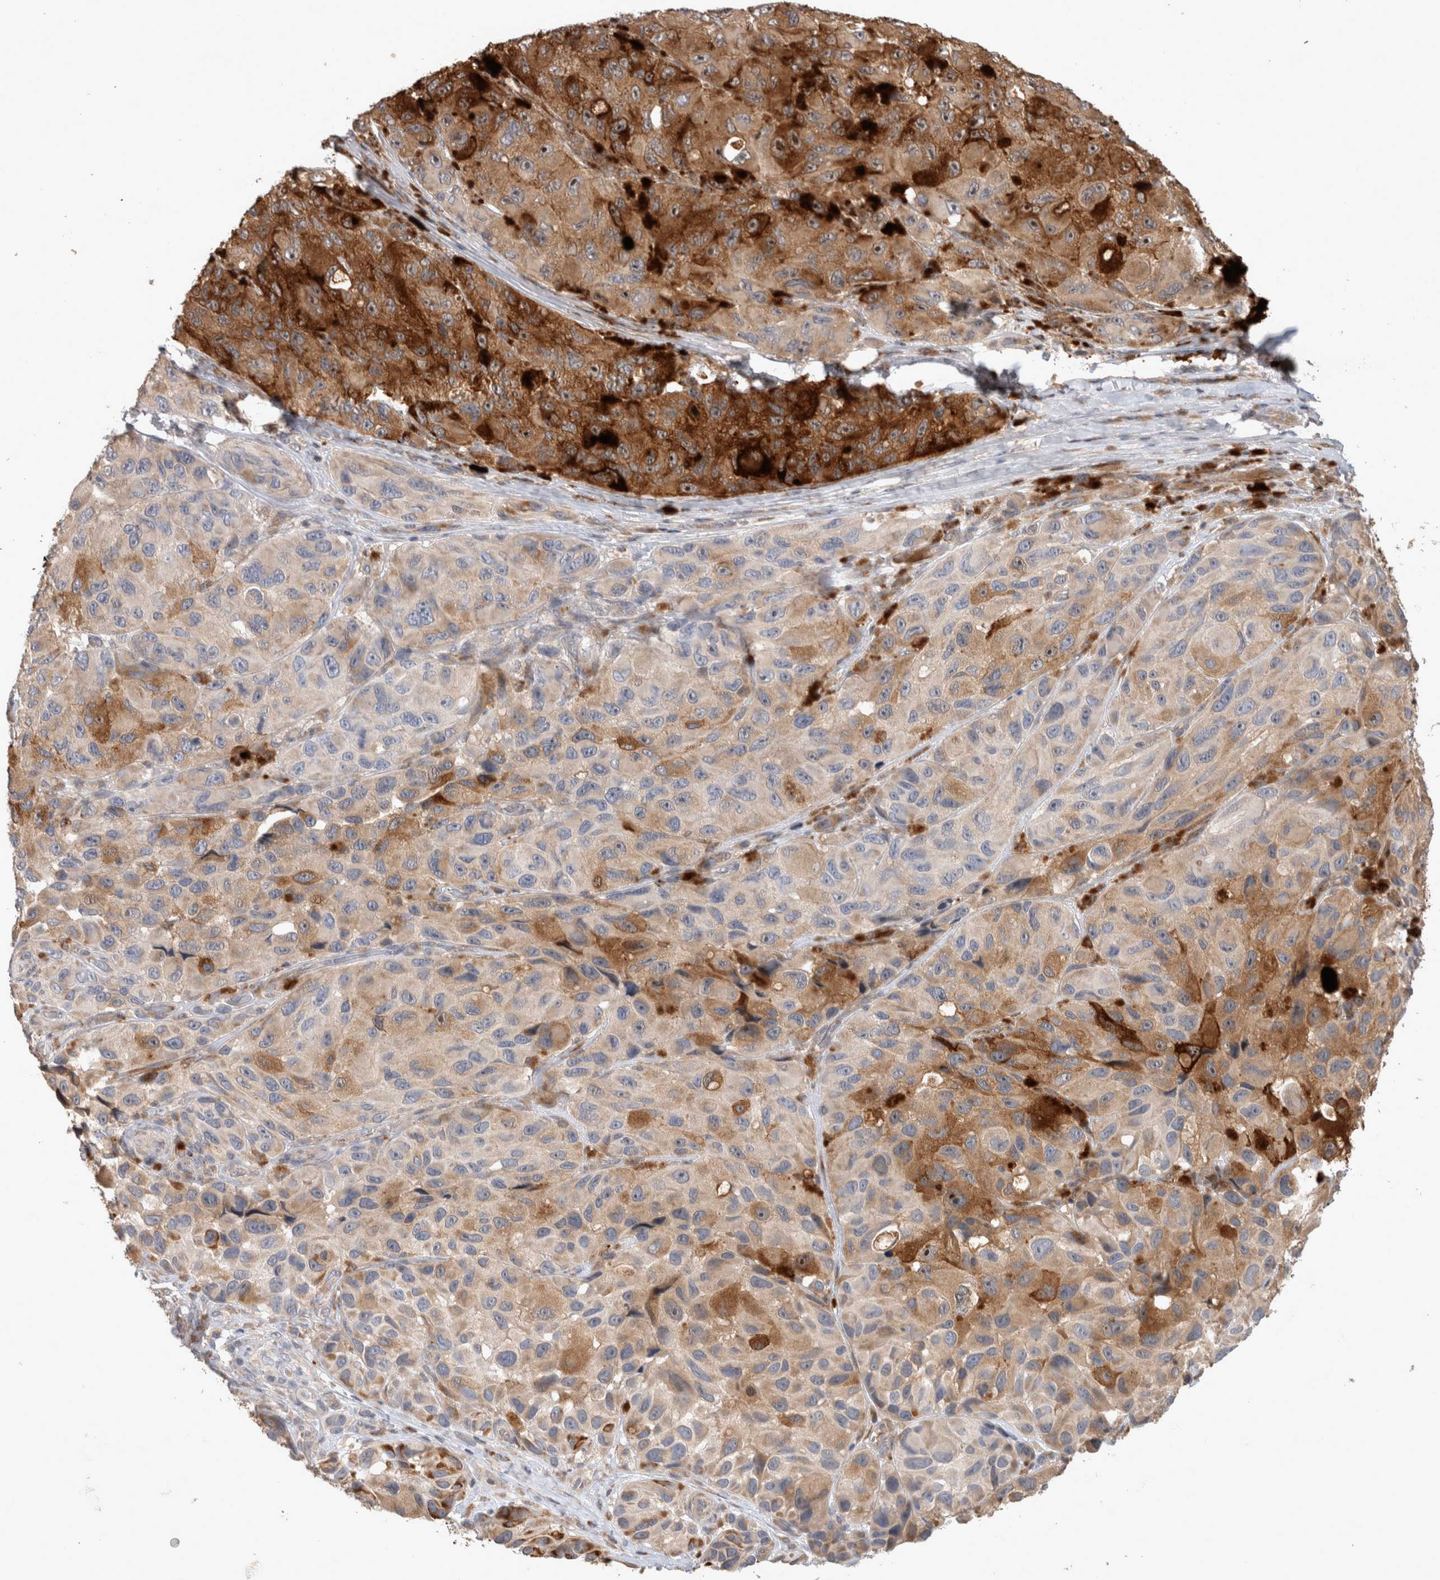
{"staining": {"intensity": "moderate", "quantity": "25%-75%", "location": "cytoplasmic/membranous,nuclear"}, "tissue": "melanoma", "cell_type": "Tumor cells", "image_type": "cancer", "snomed": [{"axis": "morphology", "description": "Malignant melanoma, NOS"}, {"axis": "topography", "description": "Skin"}], "caption": "Protein analysis of malignant melanoma tissue displays moderate cytoplasmic/membranous and nuclear staining in approximately 25%-75% of tumor cells.", "gene": "SERAC1", "patient": {"sex": "female", "age": 73}}